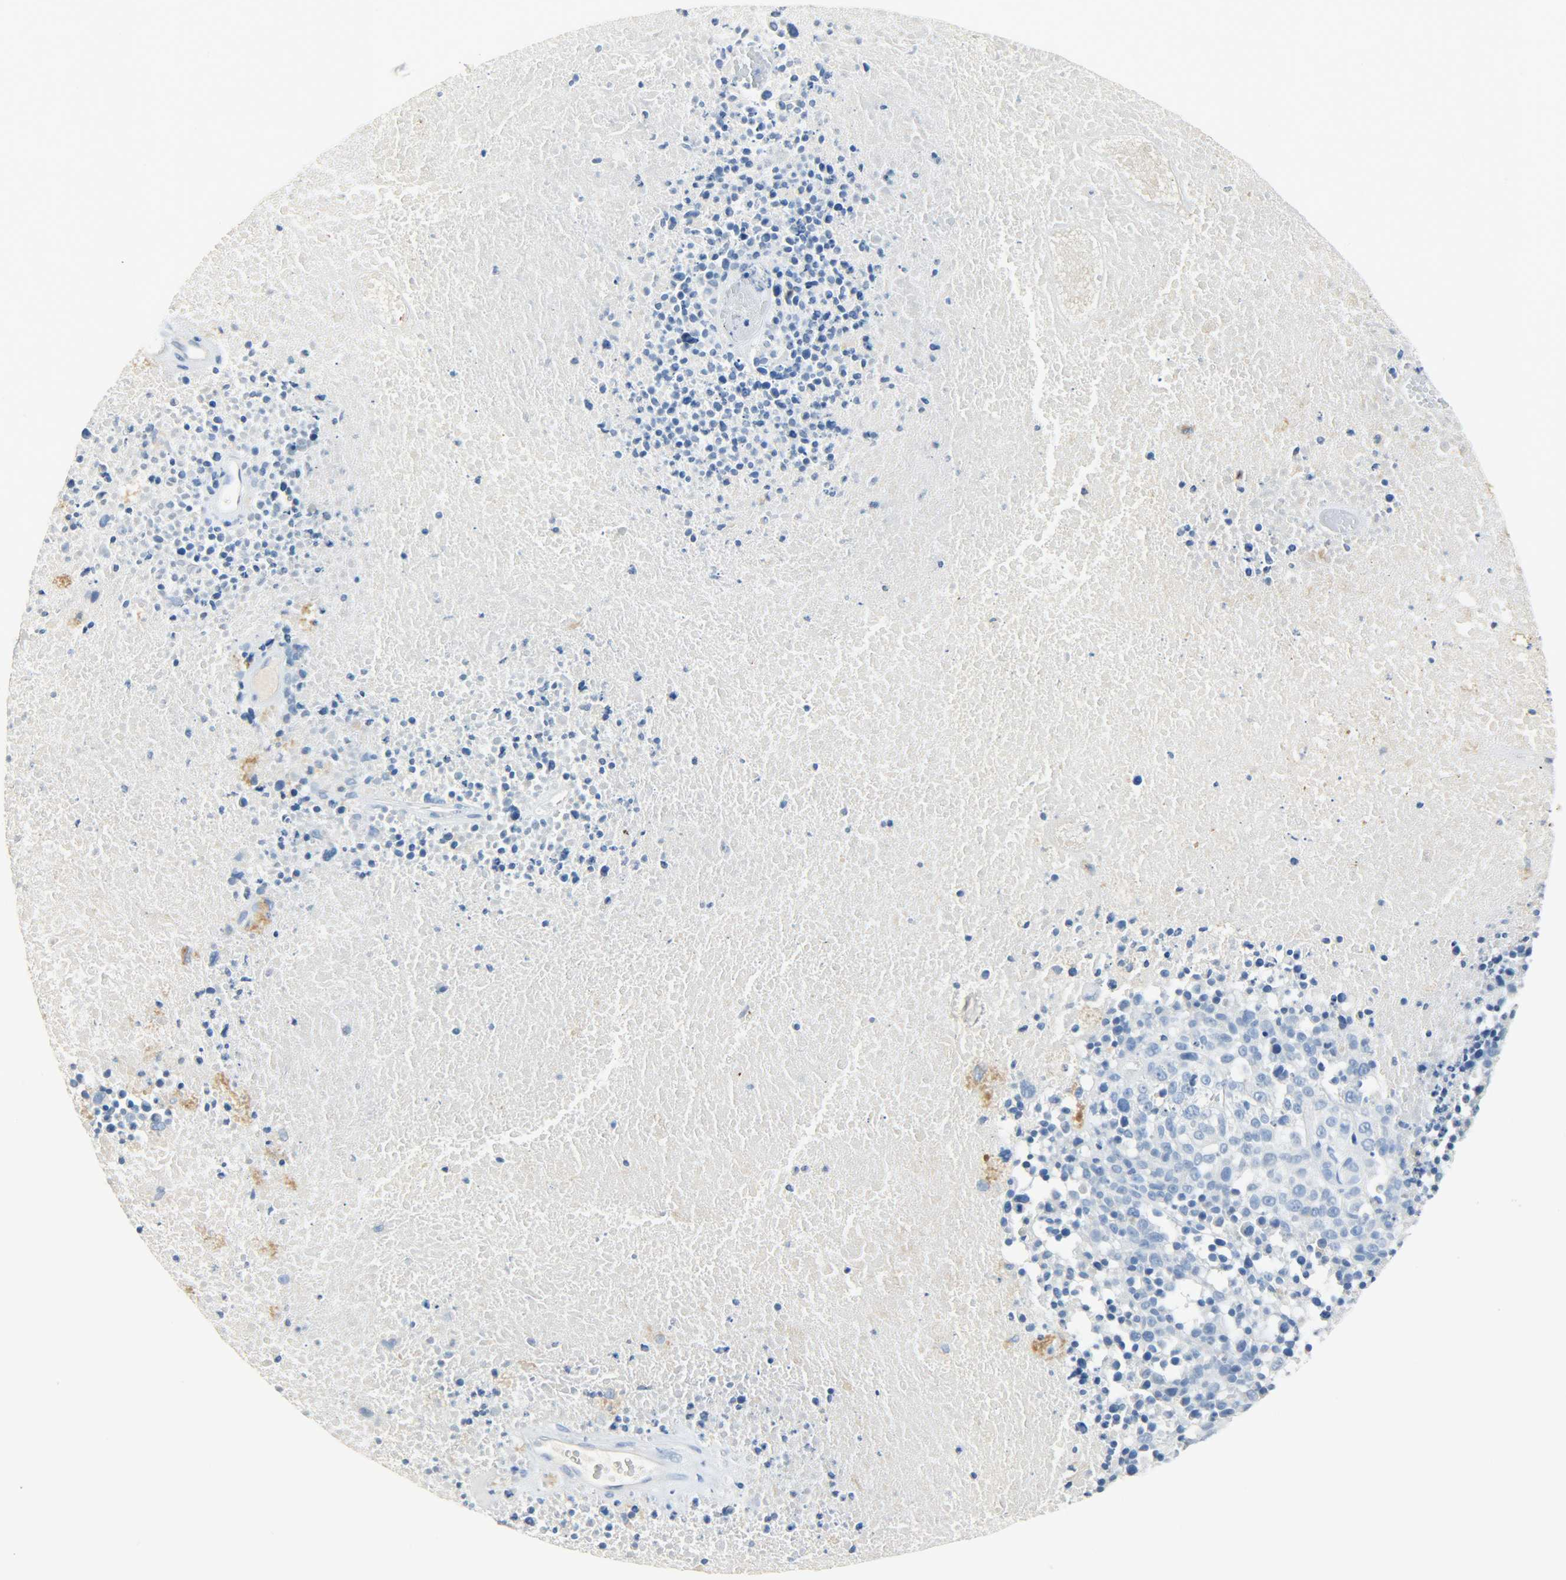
{"staining": {"intensity": "negative", "quantity": "none", "location": "none"}, "tissue": "melanoma", "cell_type": "Tumor cells", "image_type": "cancer", "snomed": [{"axis": "morphology", "description": "Malignant melanoma, Metastatic site"}, {"axis": "topography", "description": "Cerebral cortex"}], "caption": "A histopathology image of malignant melanoma (metastatic site) stained for a protein demonstrates no brown staining in tumor cells.", "gene": "CRP", "patient": {"sex": "female", "age": 52}}